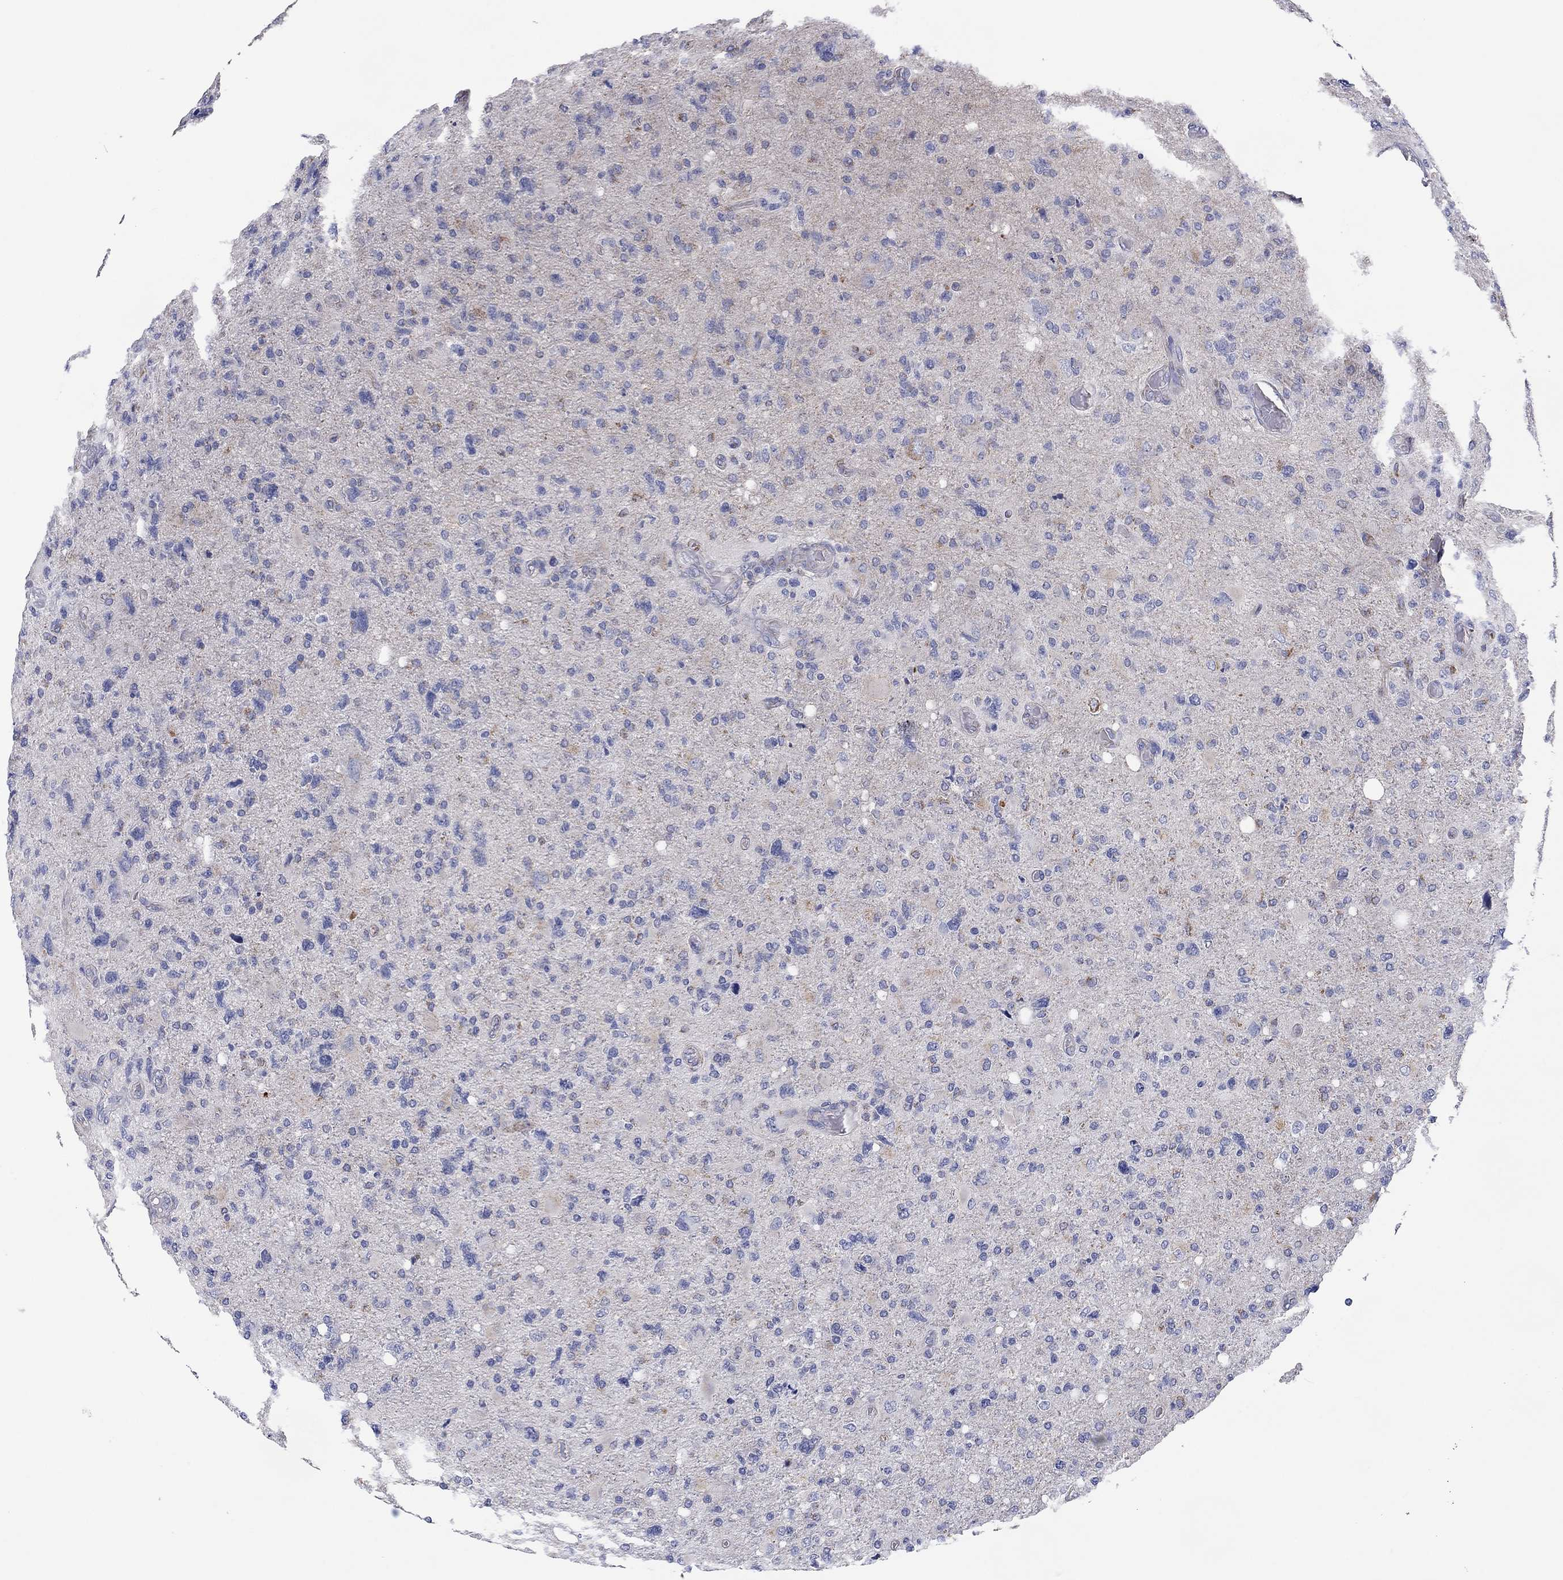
{"staining": {"intensity": "negative", "quantity": "none", "location": "none"}, "tissue": "glioma", "cell_type": "Tumor cells", "image_type": "cancer", "snomed": [{"axis": "morphology", "description": "Glioma, malignant, High grade"}, {"axis": "topography", "description": "Cerebral cortex"}], "caption": "Immunohistochemistry (IHC) of malignant glioma (high-grade) displays no expression in tumor cells.", "gene": "MGST3", "patient": {"sex": "male", "age": 70}}